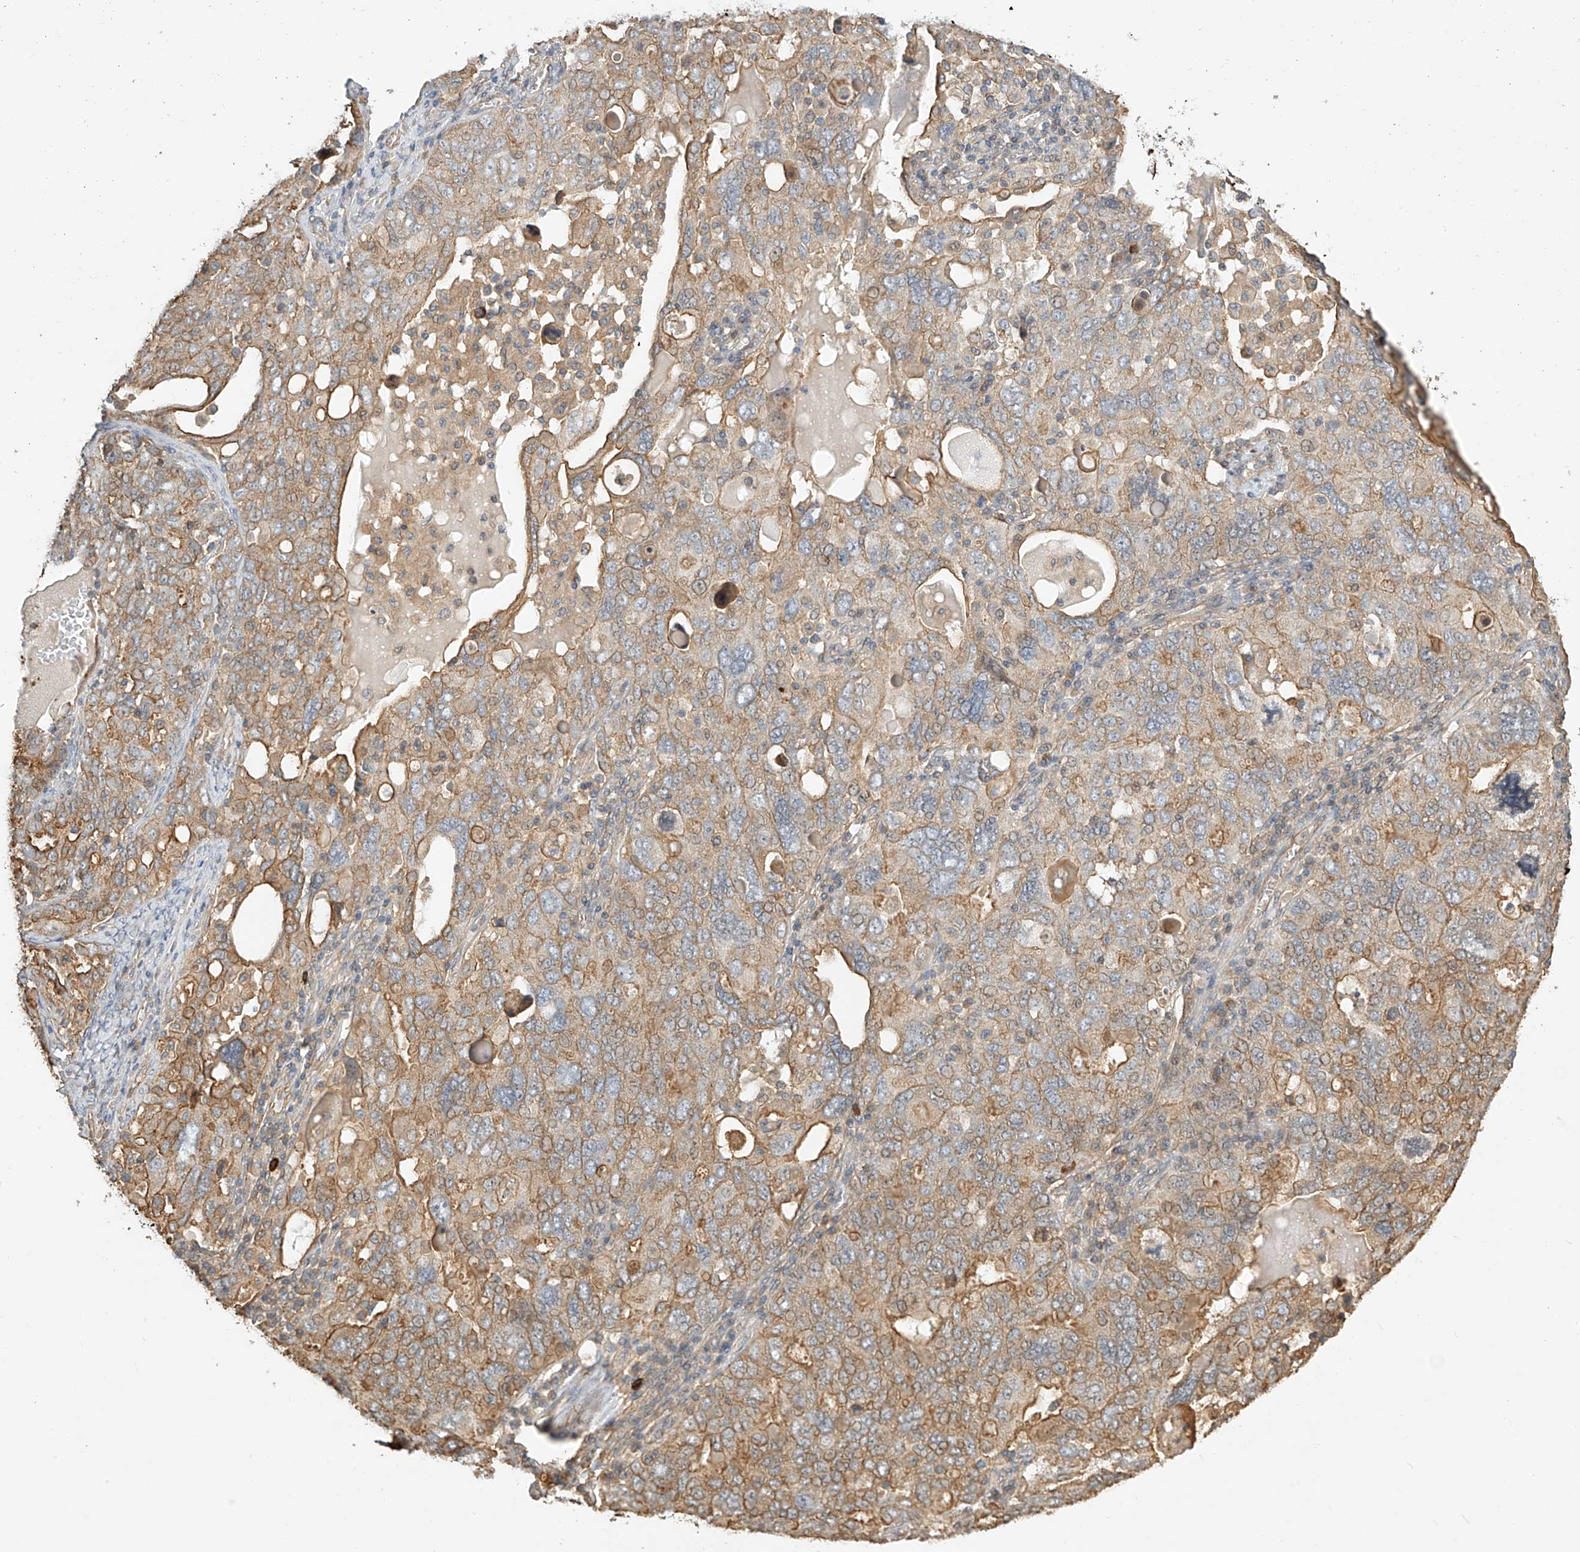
{"staining": {"intensity": "moderate", "quantity": ">75%", "location": "cytoplasmic/membranous"}, "tissue": "ovarian cancer", "cell_type": "Tumor cells", "image_type": "cancer", "snomed": [{"axis": "morphology", "description": "Carcinoma, endometroid"}, {"axis": "topography", "description": "Ovary"}], "caption": "IHC image of human ovarian cancer stained for a protein (brown), which demonstrates medium levels of moderate cytoplasmic/membranous expression in about >75% of tumor cells.", "gene": "CSMD3", "patient": {"sex": "female", "age": 62}}